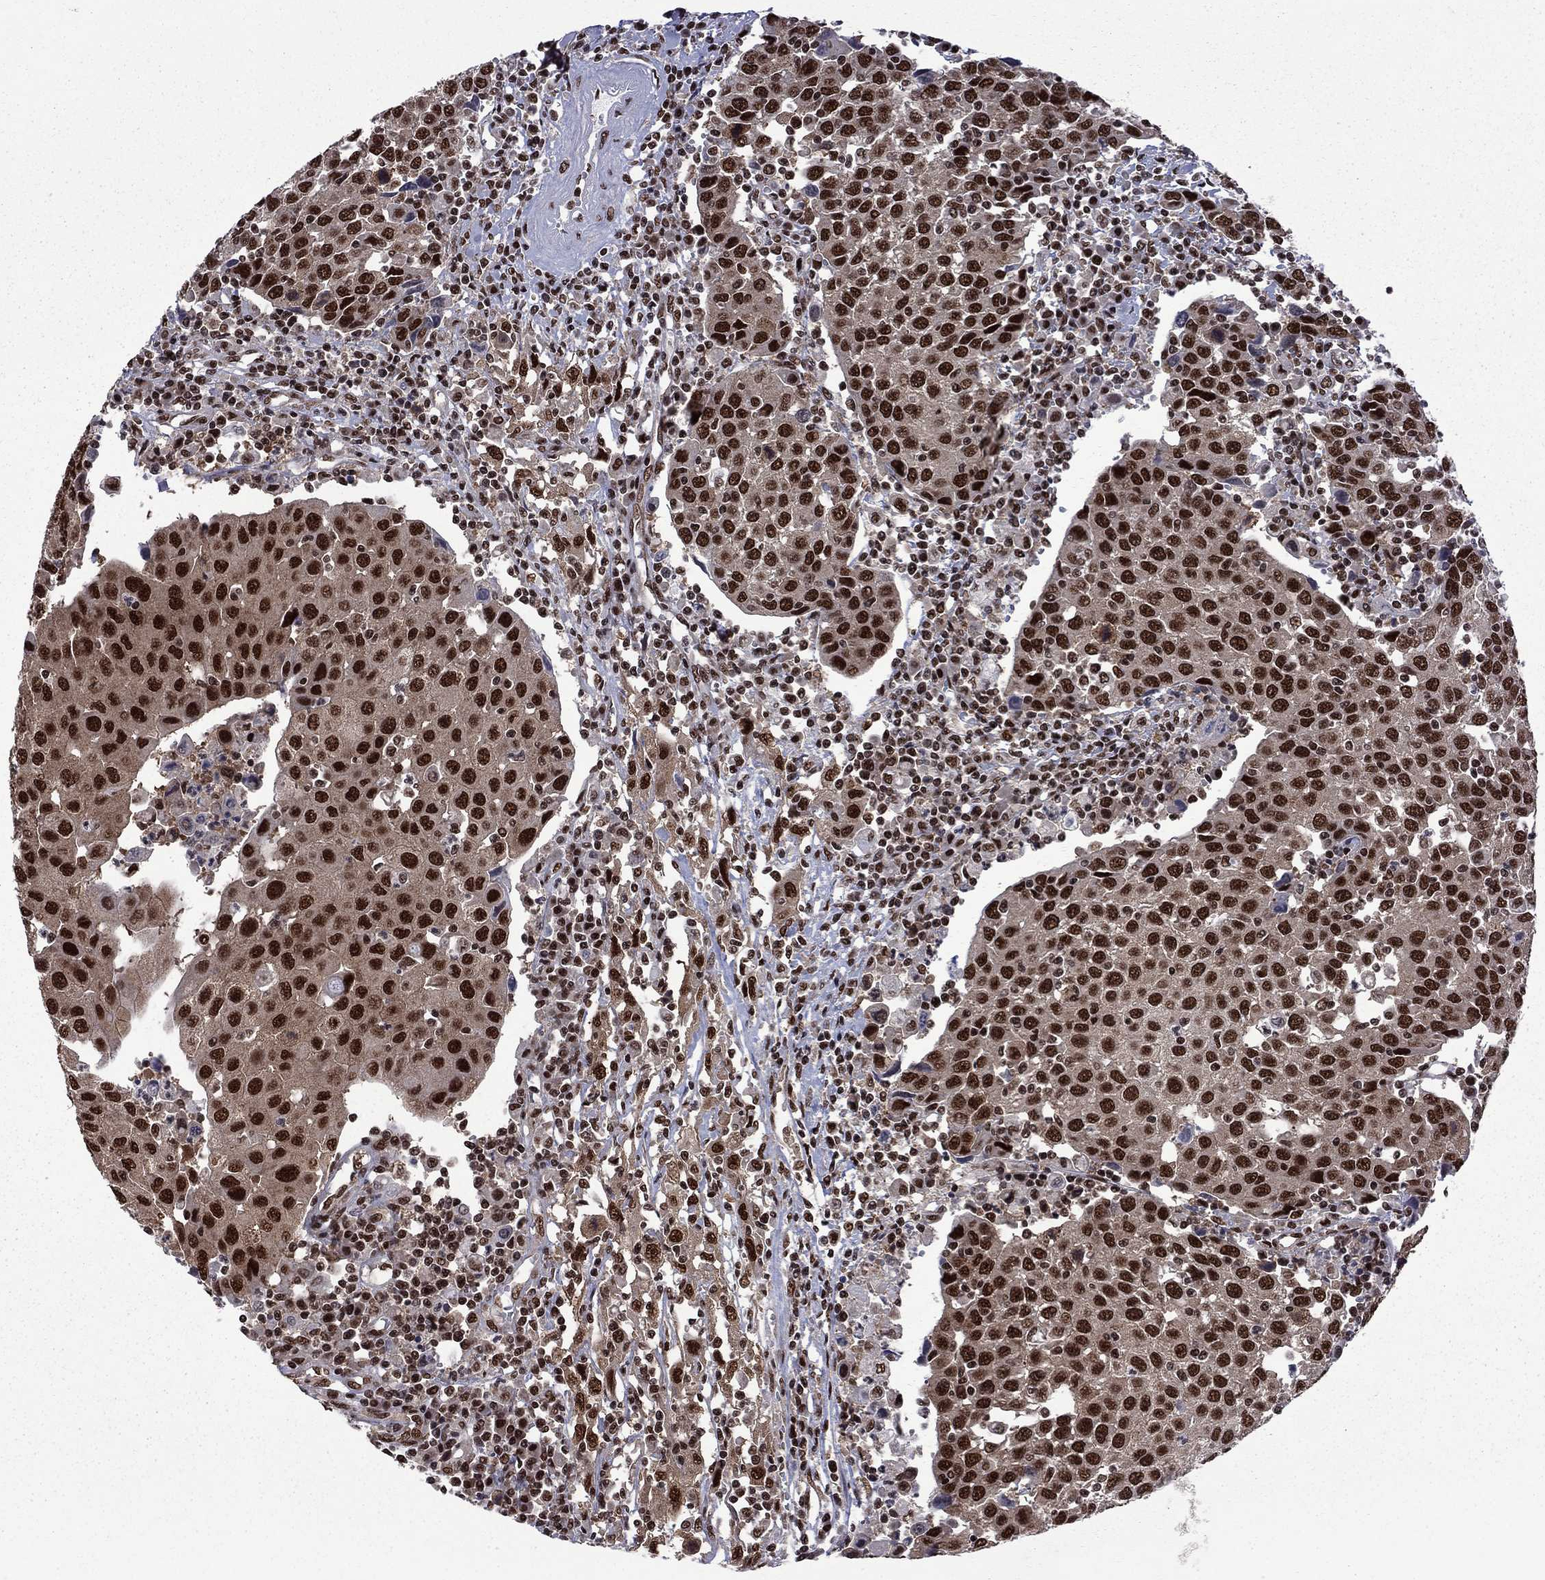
{"staining": {"intensity": "strong", "quantity": ">75%", "location": "nuclear"}, "tissue": "urothelial cancer", "cell_type": "Tumor cells", "image_type": "cancer", "snomed": [{"axis": "morphology", "description": "Urothelial carcinoma, High grade"}, {"axis": "topography", "description": "Urinary bladder"}], "caption": "DAB (3,3'-diaminobenzidine) immunohistochemical staining of high-grade urothelial carcinoma displays strong nuclear protein staining in about >75% of tumor cells.", "gene": "MED25", "patient": {"sex": "female", "age": 85}}